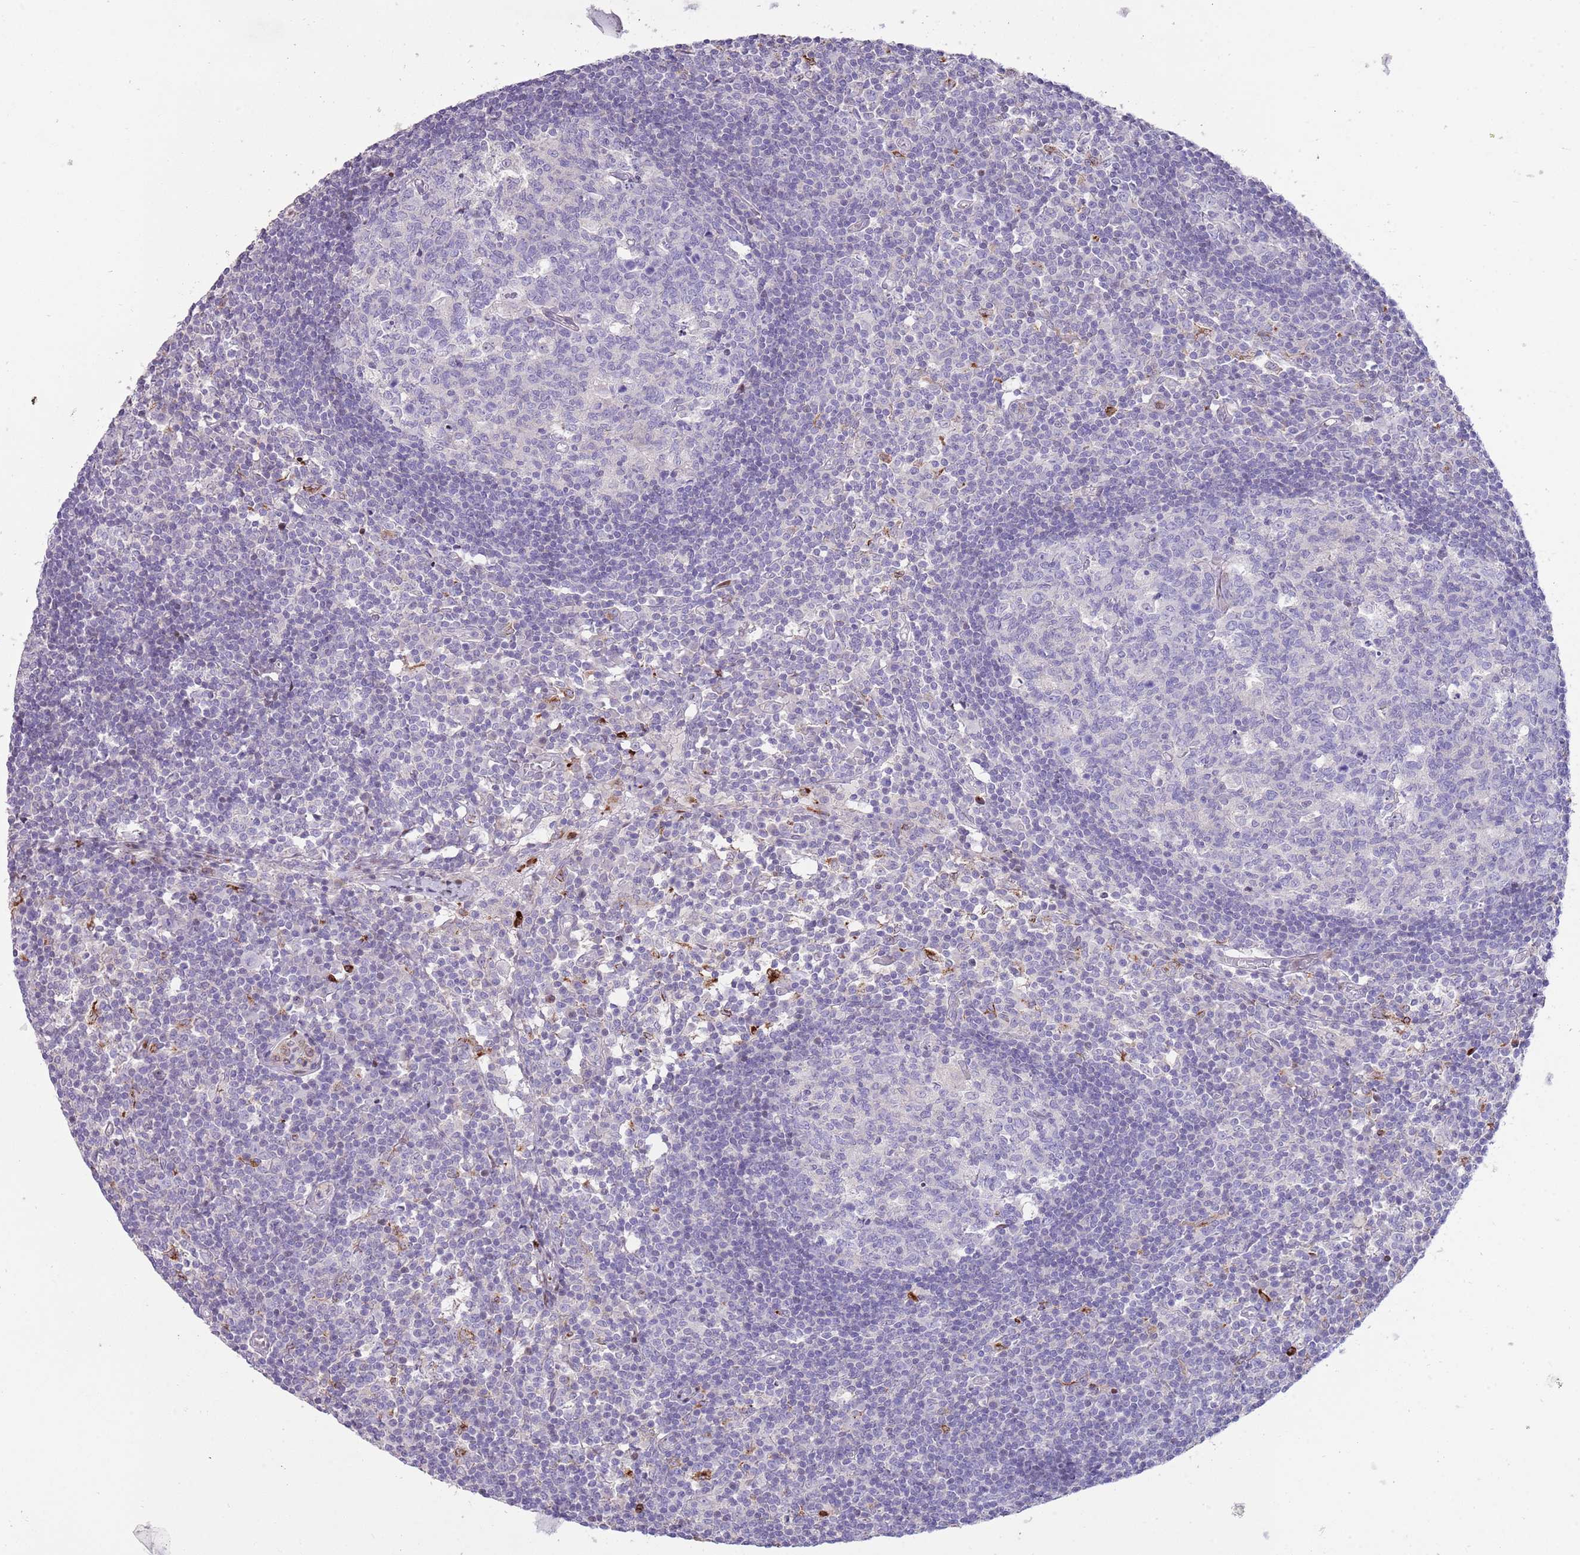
{"staining": {"intensity": "negative", "quantity": "none", "location": "none"}, "tissue": "lymph node", "cell_type": "Germinal center cells", "image_type": "normal", "snomed": [{"axis": "morphology", "description": "Normal tissue, NOS"}, {"axis": "topography", "description": "Lymph node"}], "caption": "A photomicrograph of human lymph node is negative for staining in germinal center cells. (DAB immunohistochemistry (IHC) visualized using brightfield microscopy, high magnification).", "gene": "ANO8", "patient": {"sex": "female", "age": 55}}